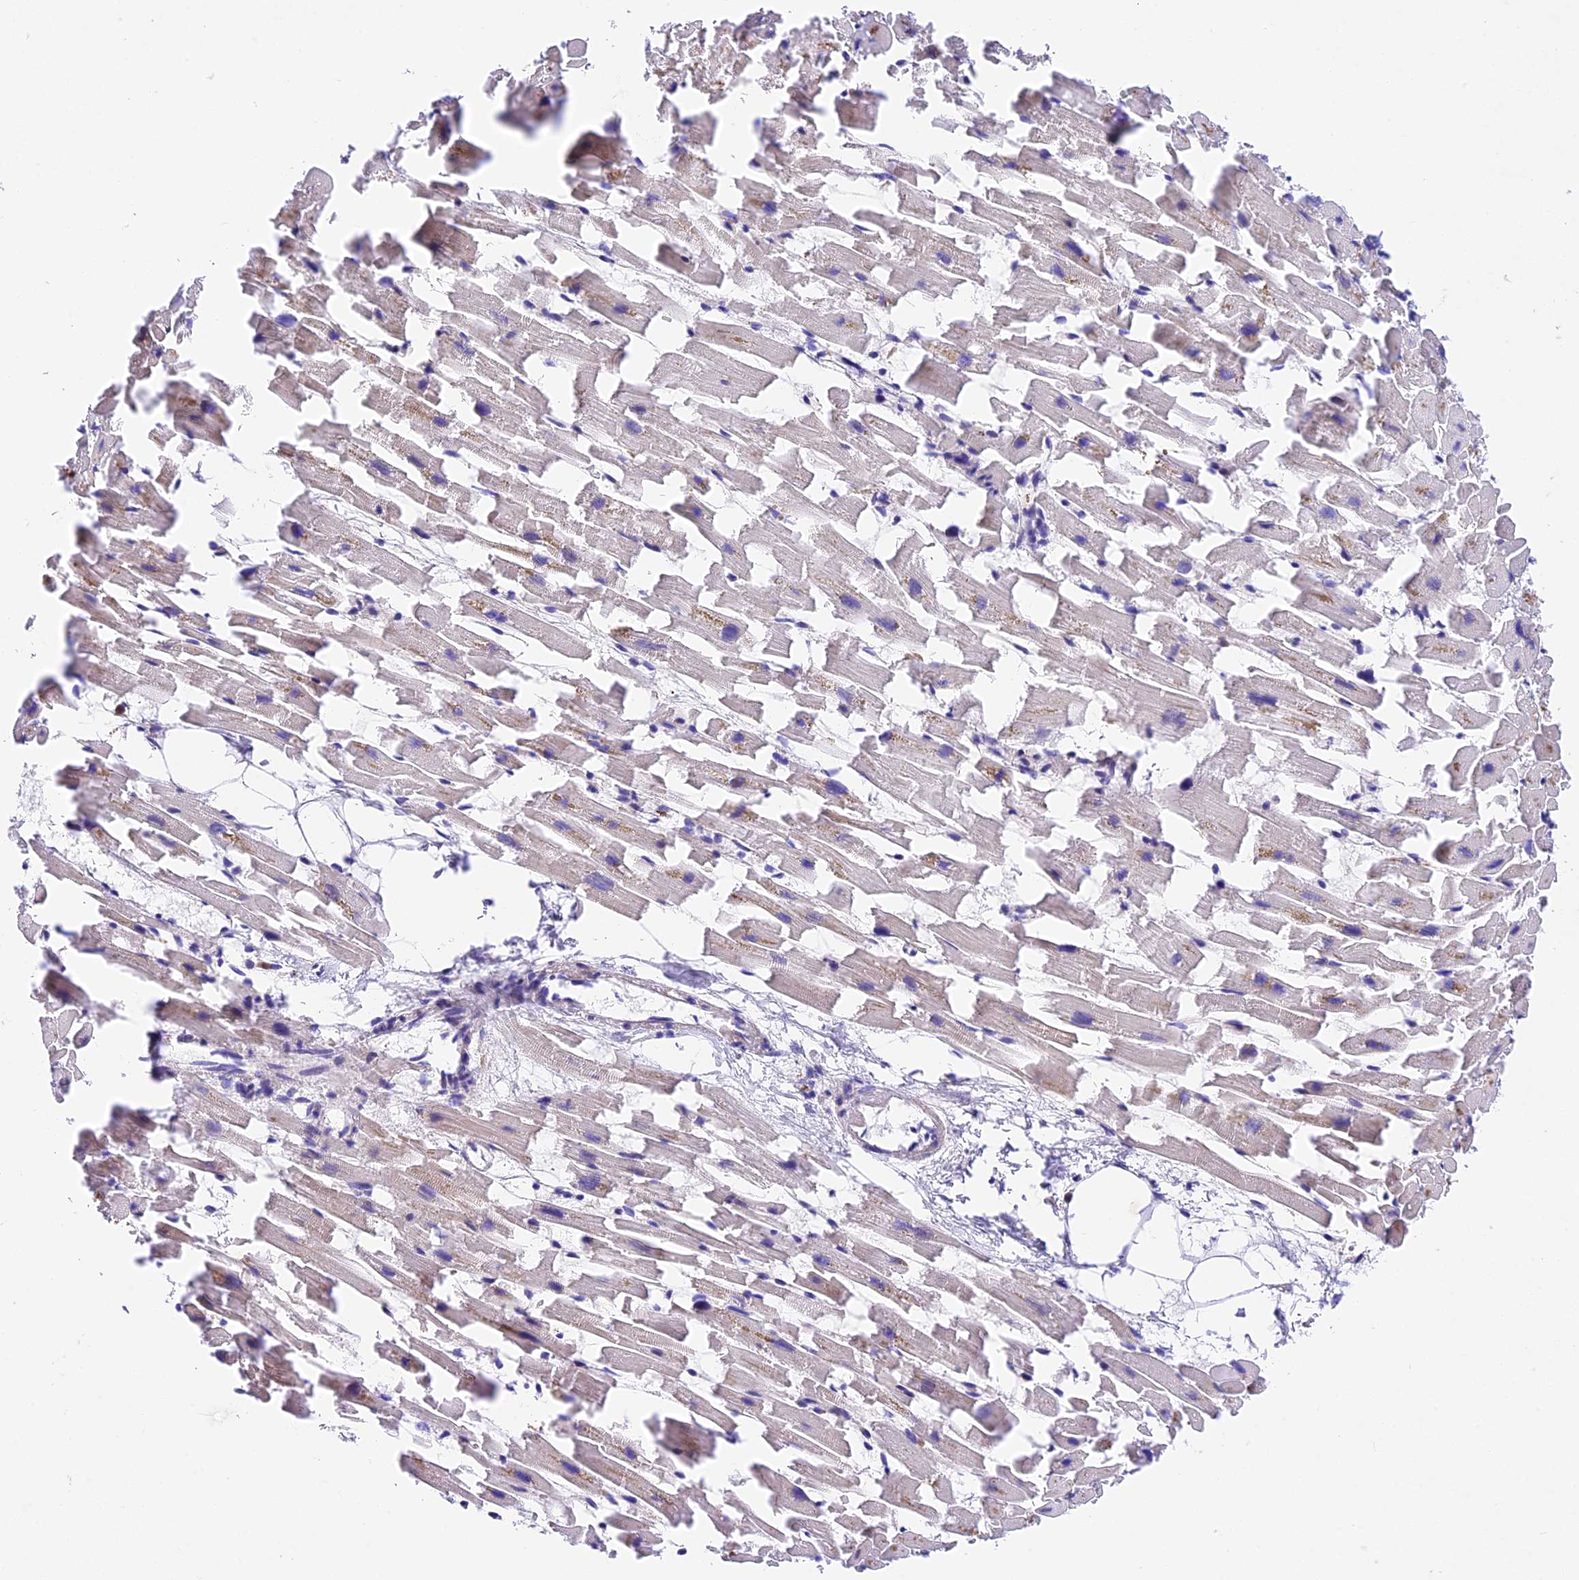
{"staining": {"intensity": "negative", "quantity": "none", "location": "none"}, "tissue": "heart muscle", "cell_type": "Cardiomyocytes", "image_type": "normal", "snomed": [{"axis": "morphology", "description": "Normal tissue, NOS"}, {"axis": "topography", "description": "Heart"}], "caption": "DAB immunohistochemical staining of unremarkable heart muscle exhibits no significant positivity in cardiomyocytes.", "gene": "PSG11", "patient": {"sex": "female", "age": 64}}